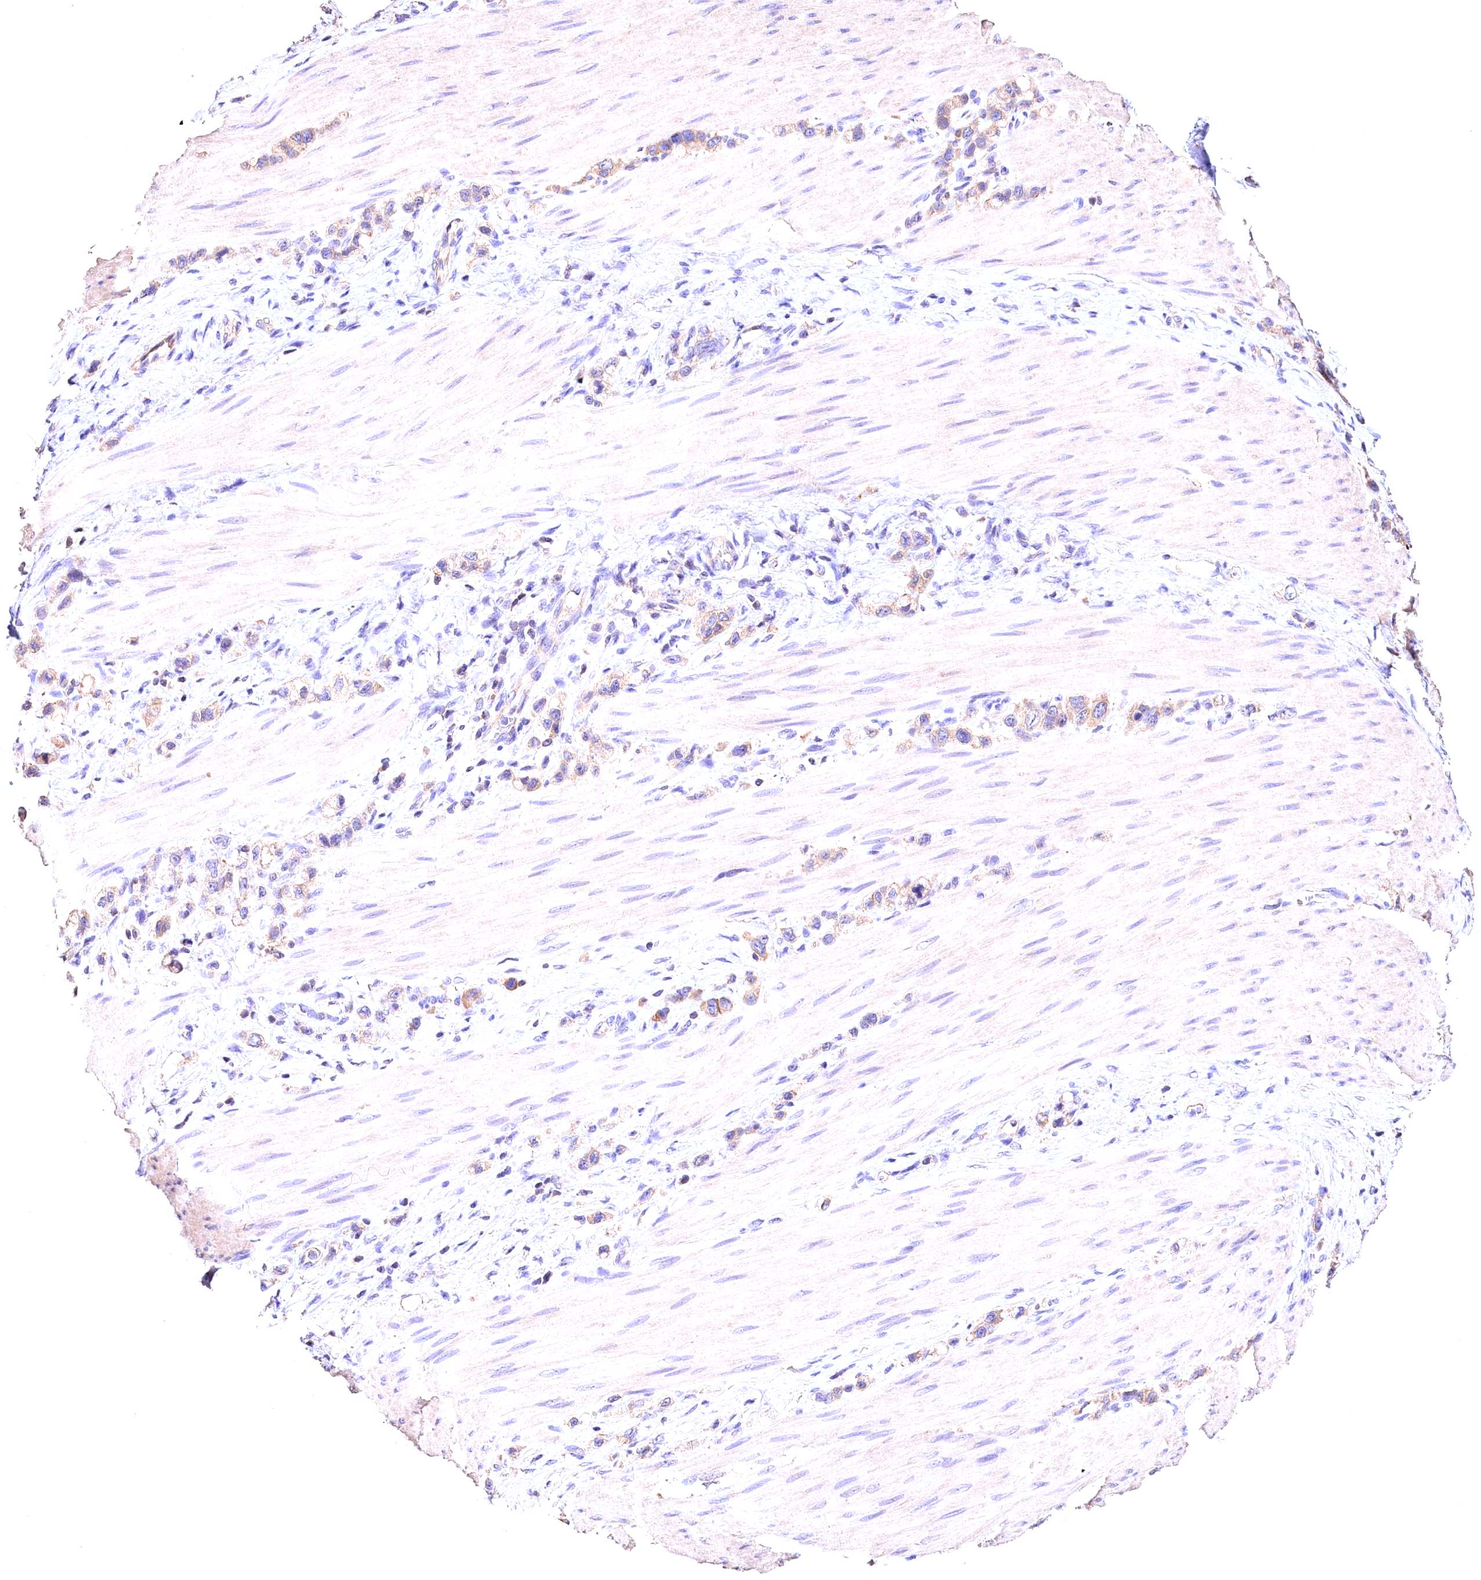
{"staining": {"intensity": "weak", "quantity": "25%-75%", "location": "cytoplasmic/membranous"}, "tissue": "stomach cancer", "cell_type": "Tumor cells", "image_type": "cancer", "snomed": [{"axis": "morphology", "description": "Adenocarcinoma, NOS"}, {"axis": "topography", "description": "Stomach"}], "caption": "Stomach cancer (adenocarcinoma) was stained to show a protein in brown. There is low levels of weak cytoplasmic/membranous positivity in about 25%-75% of tumor cells. (Stains: DAB in brown, nuclei in blue, Microscopy: brightfield microscopy at high magnification).", "gene": "OAS3", "patient": {"sex": "female", "age": 65}}